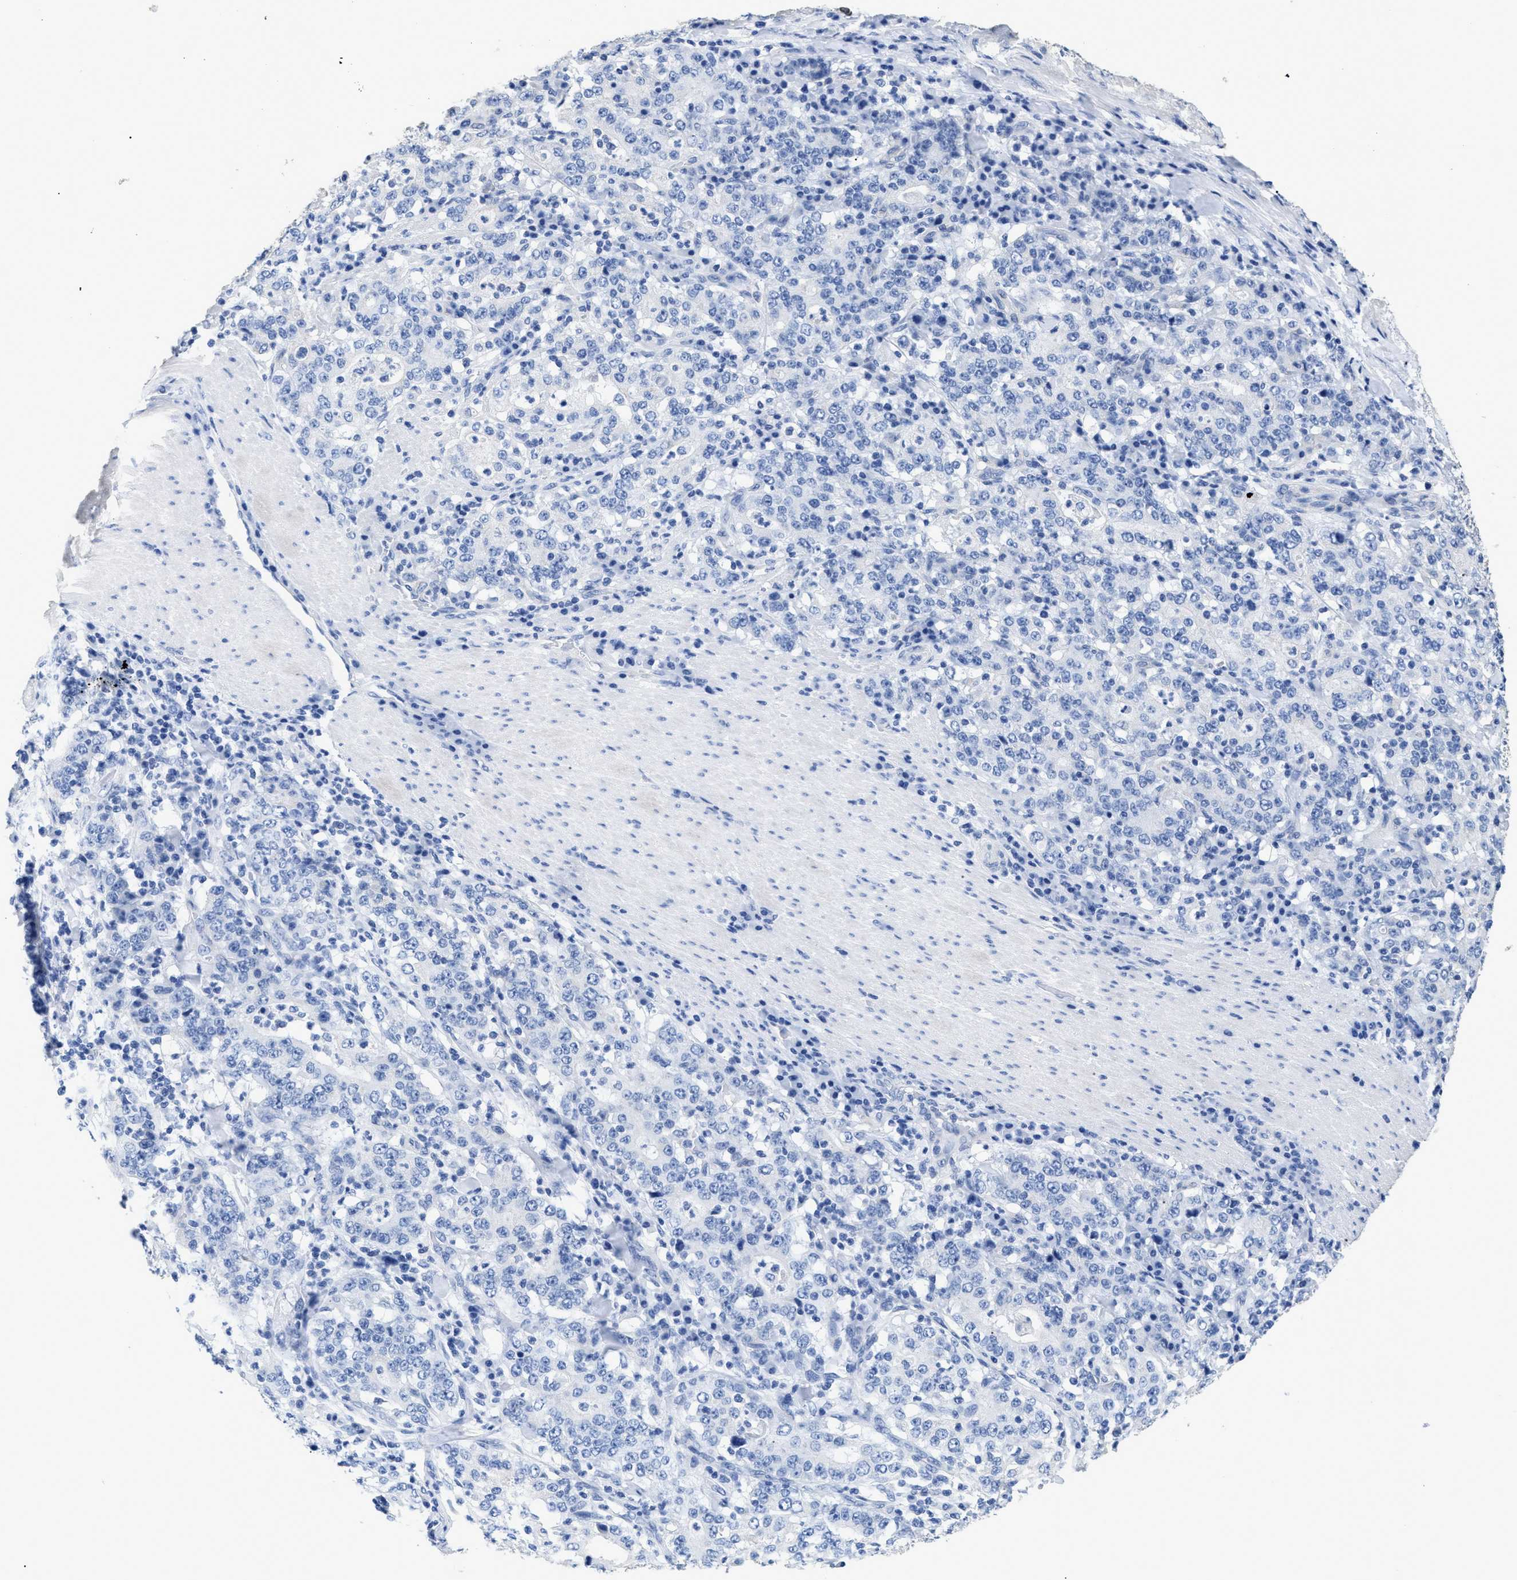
{"staining": {"intensity": "negative", "quantity": "none", "location": "none"}, "tissue": "stomach cancer", "cell_type": "Tumor cells", "image_type": "cancer", "snomed": [{"axis": "morphology", "description": "Normal tissue, NOS"}, {"axis": "morphology", "description": "Adenocarcinoma, NOS"}, {"axis": "topography", "description": "Stomach, upper"}, {"axis": "topography", "description": "Stomach"}], "caption": "Immunohistochemical staining of stomach cancer demonstrates no significant positivity in tumor cells.", "gene": "DLC1", "patient": {"sex": "male", "age": 59}}